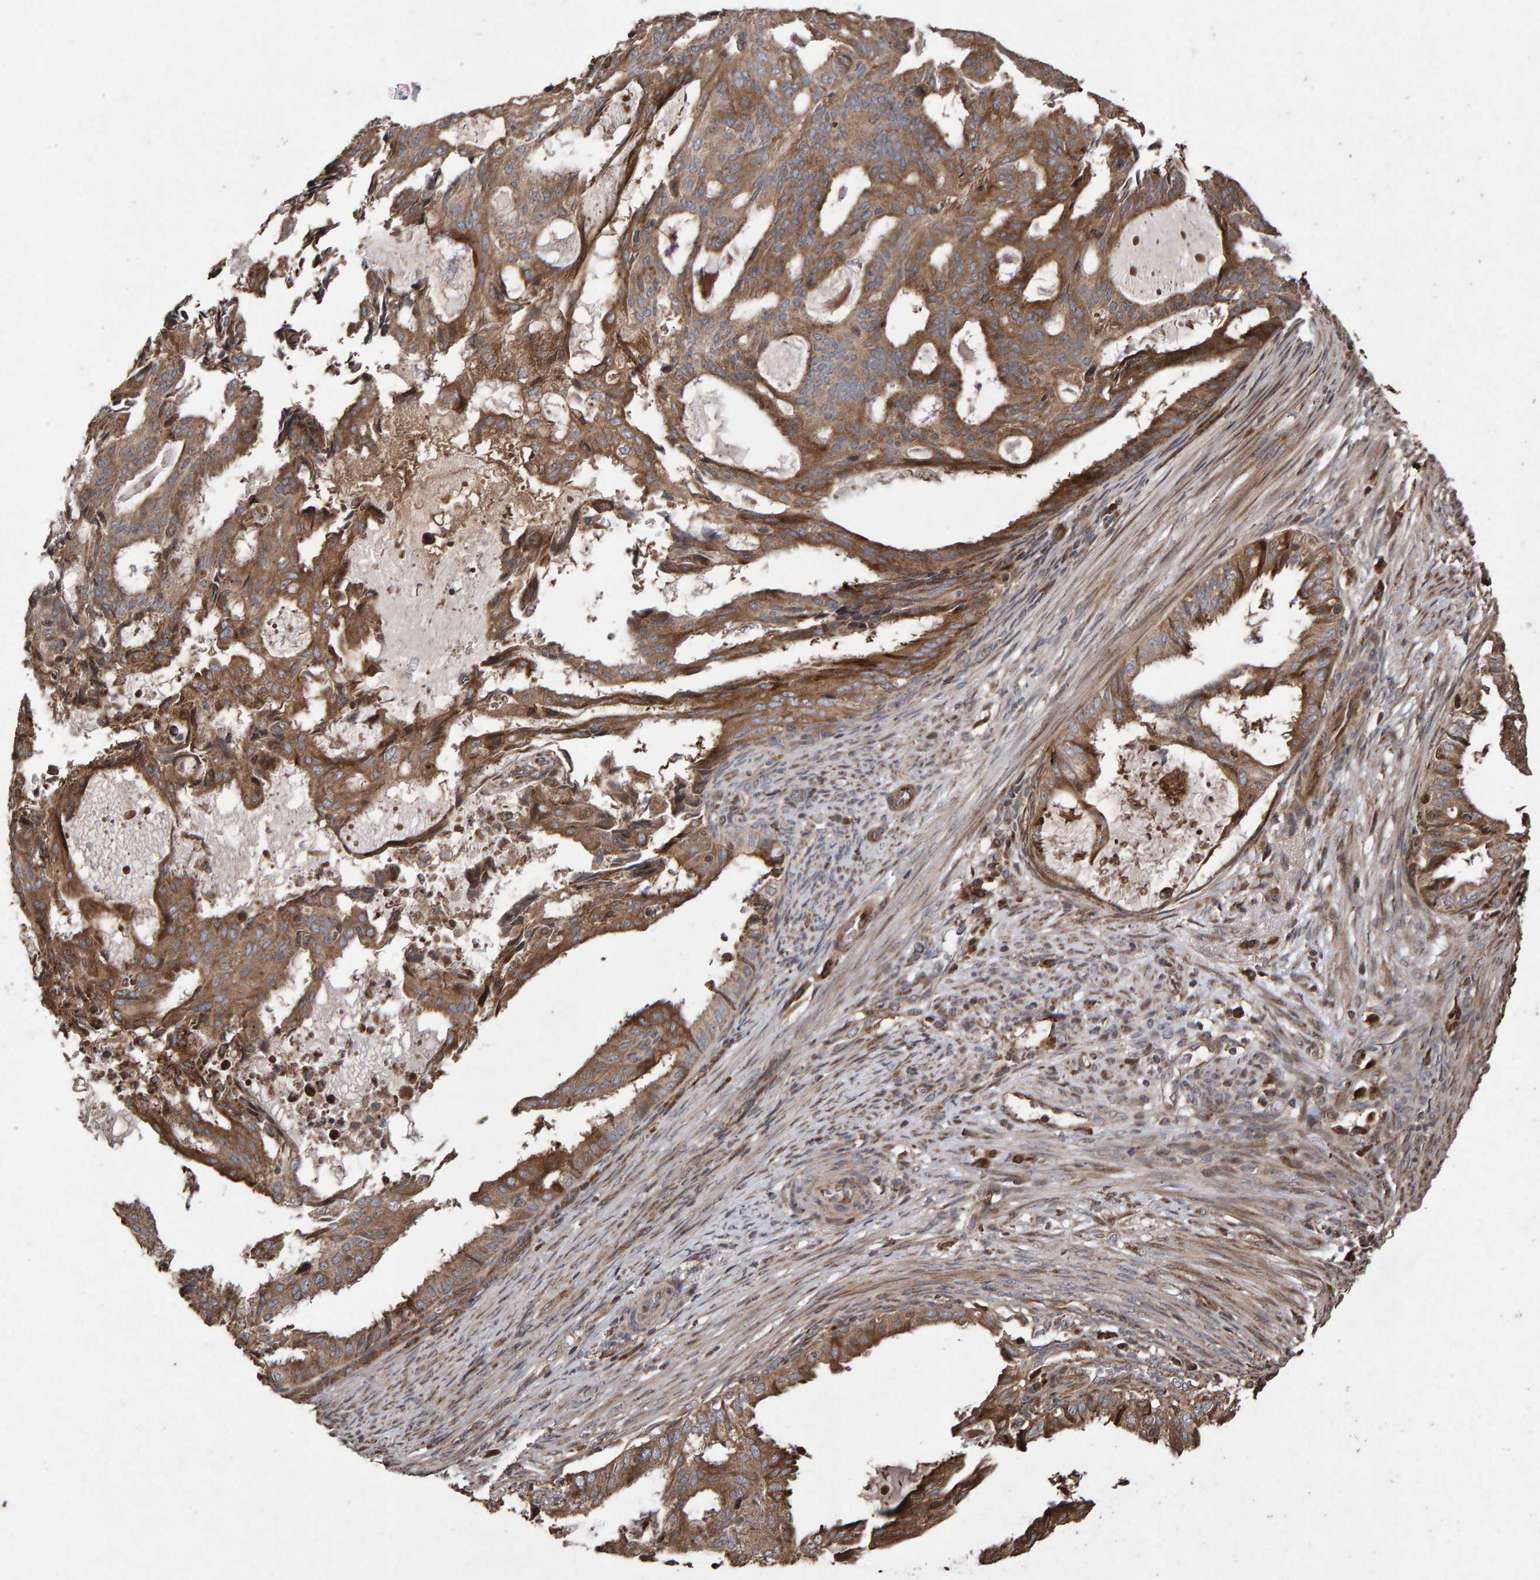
{"staining": {"intensity": "moderate", "quantity": ">75%", "location": "cytoplasmic/membranous"}, "tissue": "endometrial cancer", "cell_type": "Tumor cells", "image_type": "cancer", "snomed": [{"axis": "morphology", "description": "Adenocarcinoma, NOS"}, {"axis": "topography", "description": "Endometrium"}], "caption": "Immunohistochemistry staining of adenocarcinoma (endometrial), which reveals medium levels of moderate cytoplasmic/membranous positivity in approximately >75% of tumor cells indicating moderate cytoplasmic/membranous protein expression. The staining was performed using DAB (3,3'-diaminobenzidine) (brown) for protein detection and nuclei were counterstained in hematoxylin (blue).", "gene": "OSBP2", "patient": {"sex": "female", "age": 58}}